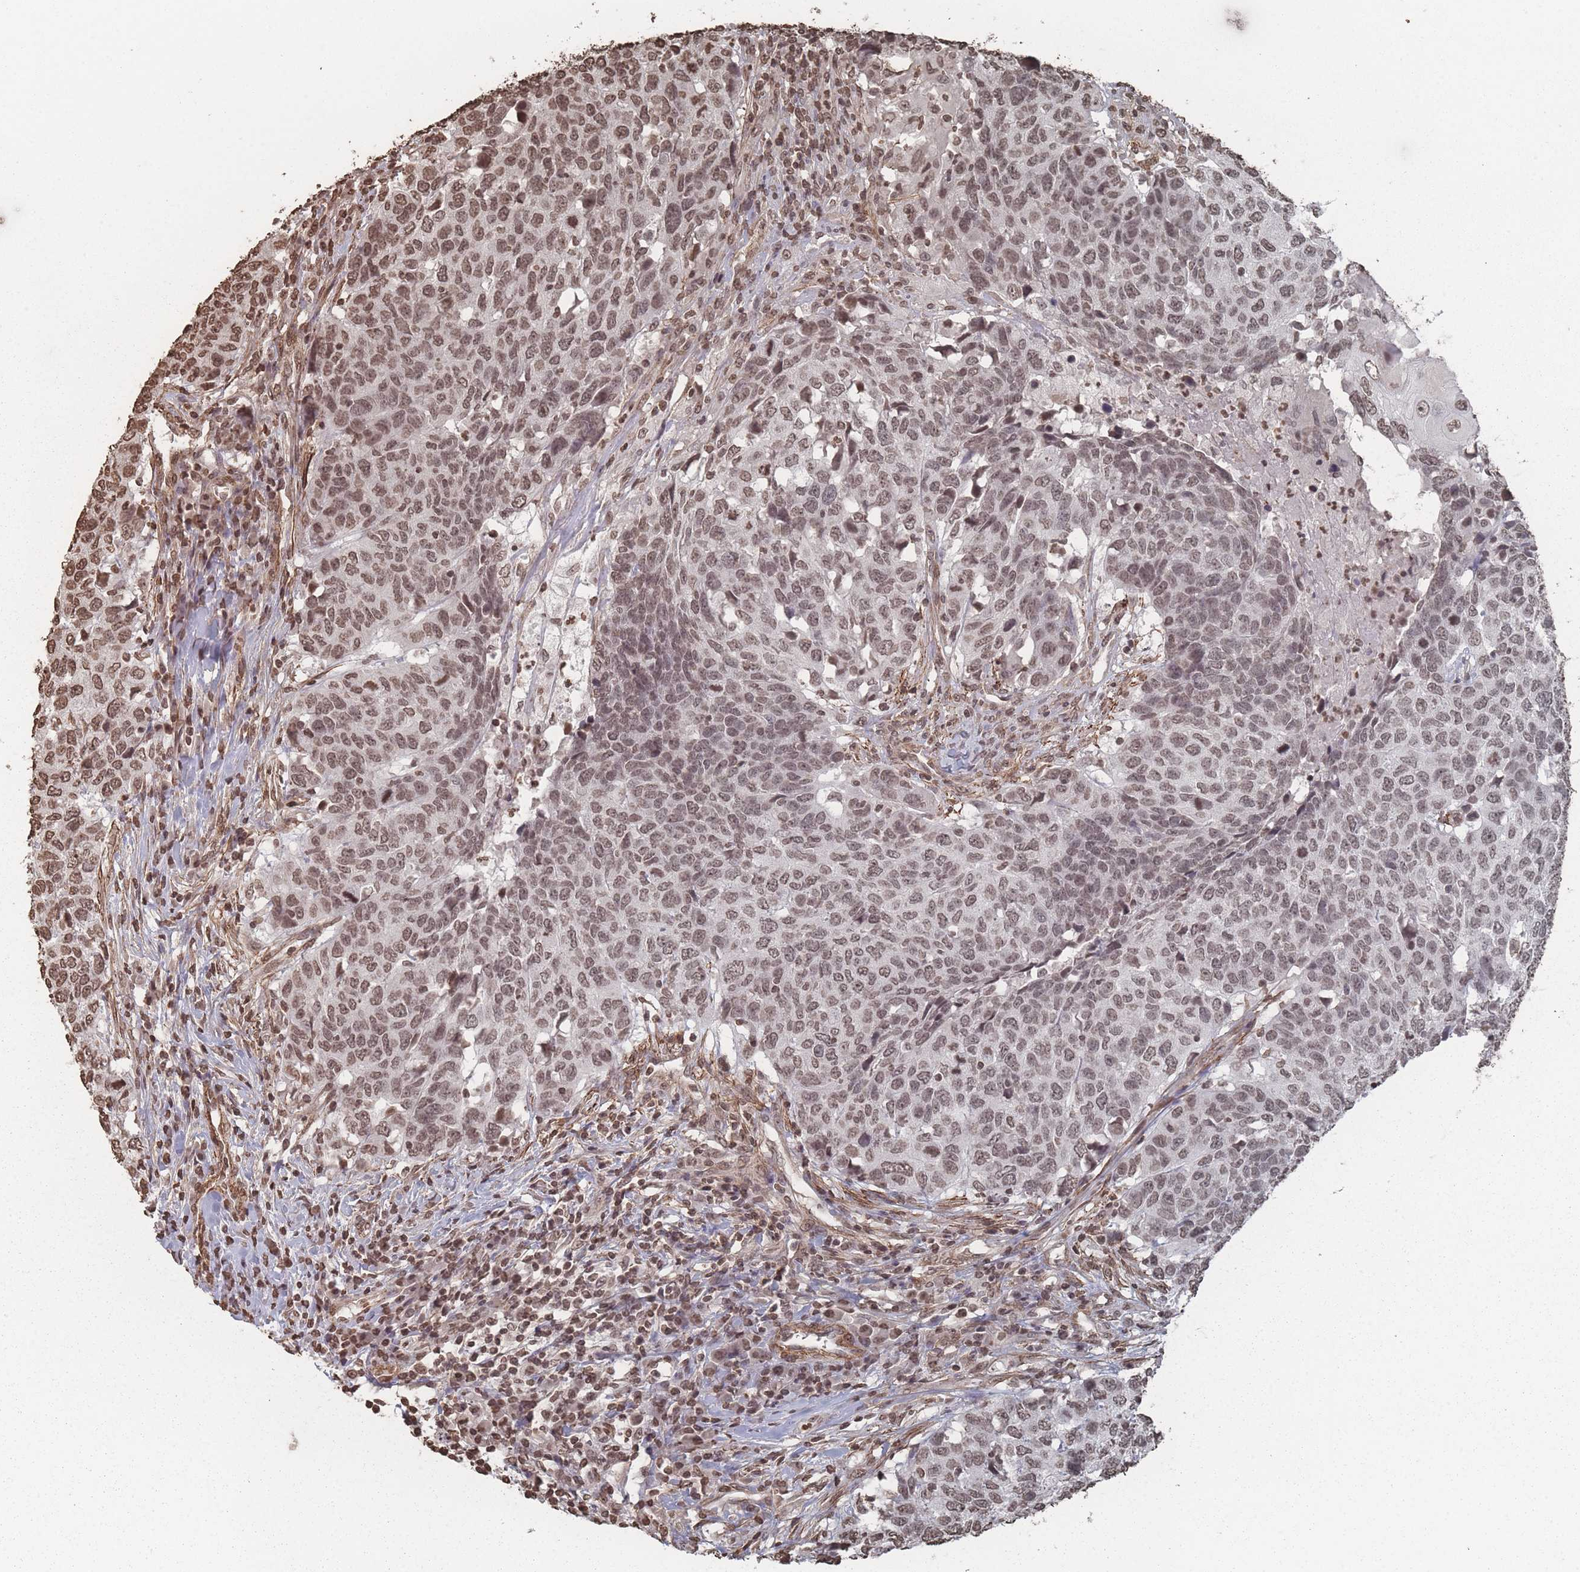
{"staining": {"intensity": "moderate", "quantity": ">75%", "location": "nuclear"}, "tissue": "head and neck cancer", "cell_type": "Tumor cells", "image_type": "cancer", "snomed": [{"axis": "morphology", "description": "Normal tissue, NOS"}, {"axis": "morphology", "description": "Squamous cell carcinoma, NOS"}, {"axis": "topography", "description": "Skeletal muscle"}, {"axis": "topography", "description": "Vascular tissue"}, {"axis": "topography", "description": "Peripheral nerve tissue"}, {"axis": "topography", "description": "Head-Neck"}], "caption": "A medium amount of moderate nuclear staining is present in approximately >75% of tumor cells in head and neck cancer tissue.", "gene": "PLEKHG5", "patient": {"sex": "male", "age": 66}}